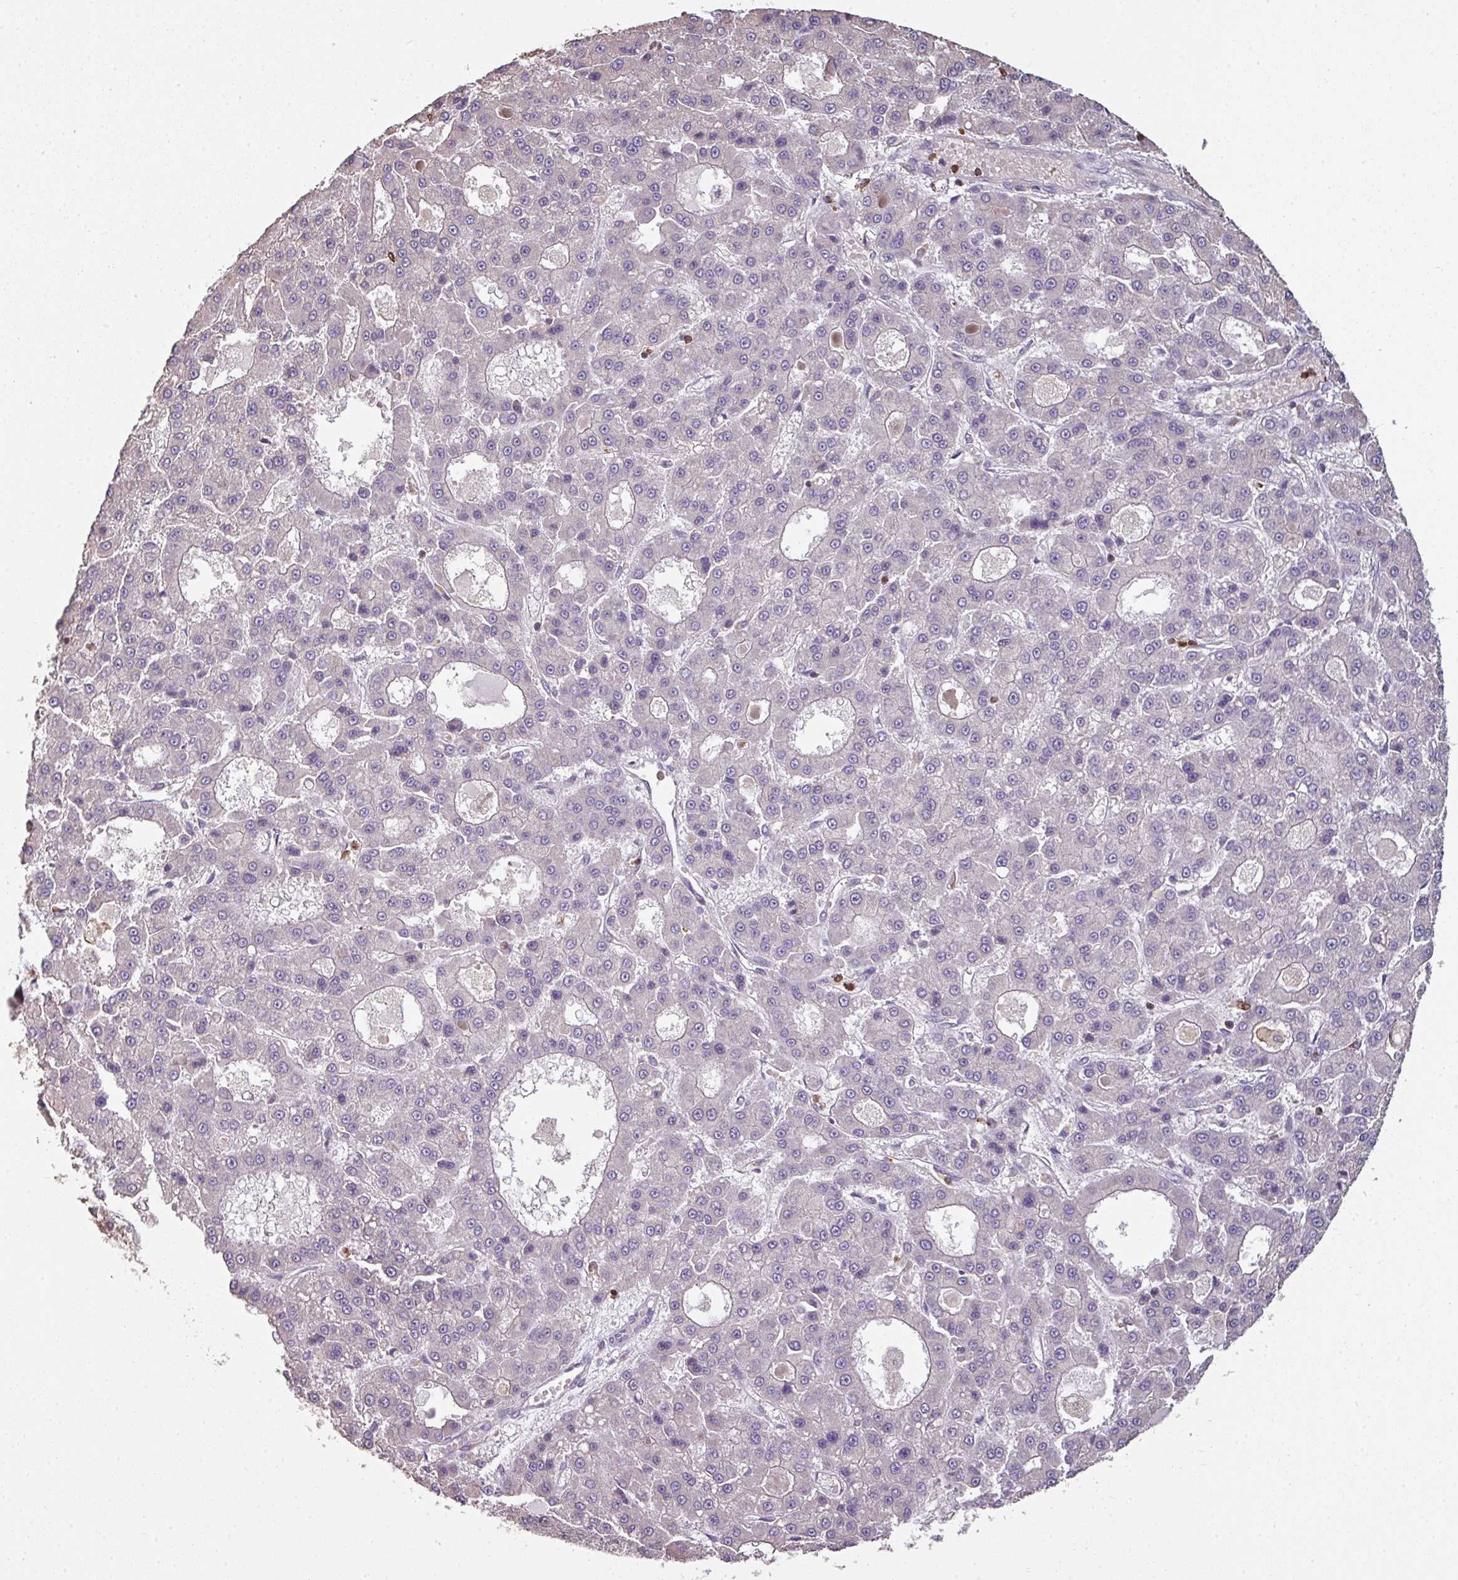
{"staining": {"intensity": "negative", "quantity": "none", "location": "none"}, "tissue": "liver cancer", "cell_type": "Tumor cells", "image_type": "cancer", "snomed": [{"axis": "morphology", "description": "Carcinoma, Hepatocellular, NOS"}, {"axis": "topography", "description": "Liver"}], "caption": "Human liver cancer stained for a protein using immunohistochemistry (IHC) demonstrates no expression in tumor cells.", "gene": "OLFML2B", "patient": {"sex": "male", "age": 70}}